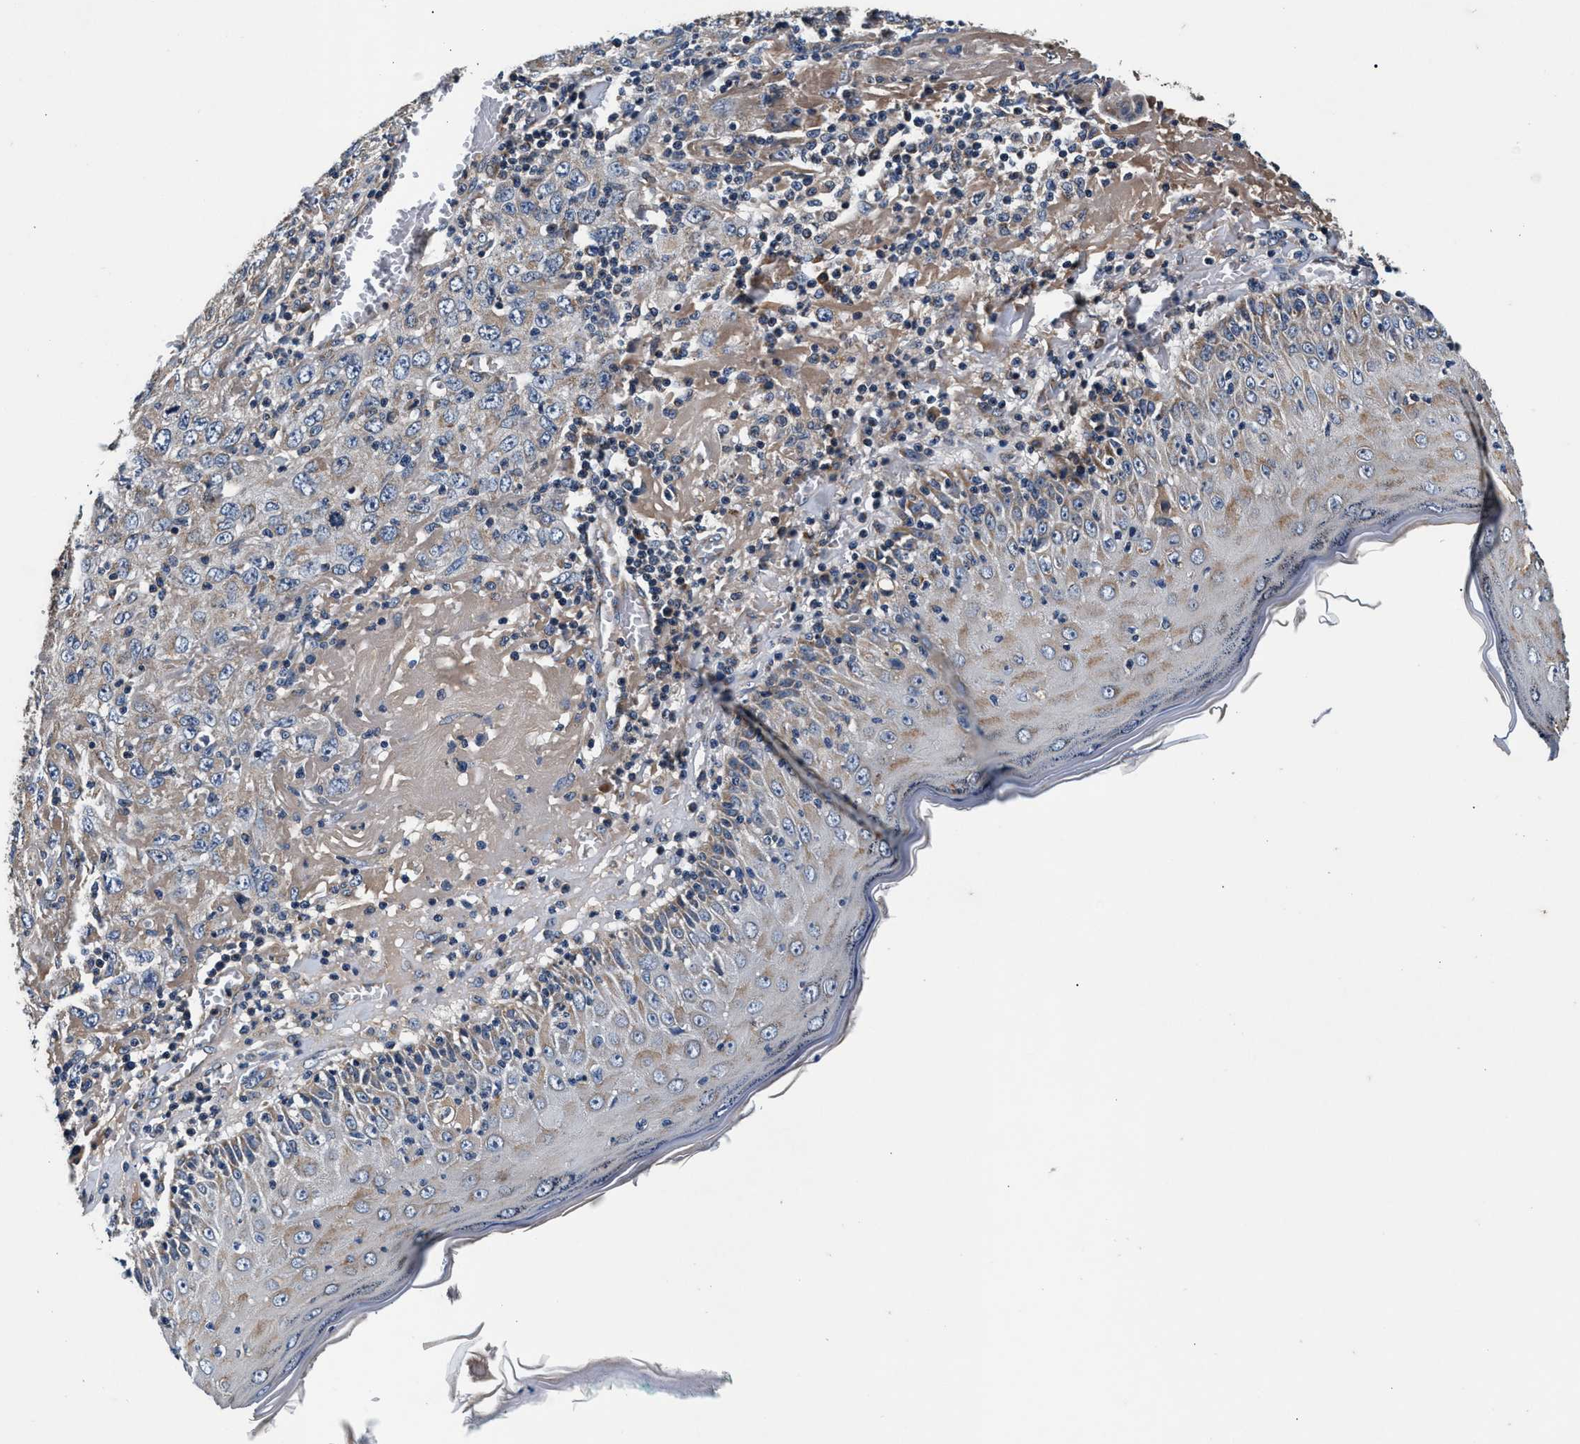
{"staining": {"intensity": "weak", "quantity": "<25%", "location": "cytoplasmic/membranous"}, "tissue": "skin cancer", "cell_type": "Tumor cells", "image_type": "cancer", "snomed": [{"axis": "morphology", "description": "Squamous cell carcinoma, NOS"}, {"axis": "topography", "description": "Skin"}], "caption": "Immunohistochemistry of squamous cell carcinoma (skin) displays no expression in tumor cells.", "gene": "IMMT", "patient": {"sex": "female", "age": 88}}